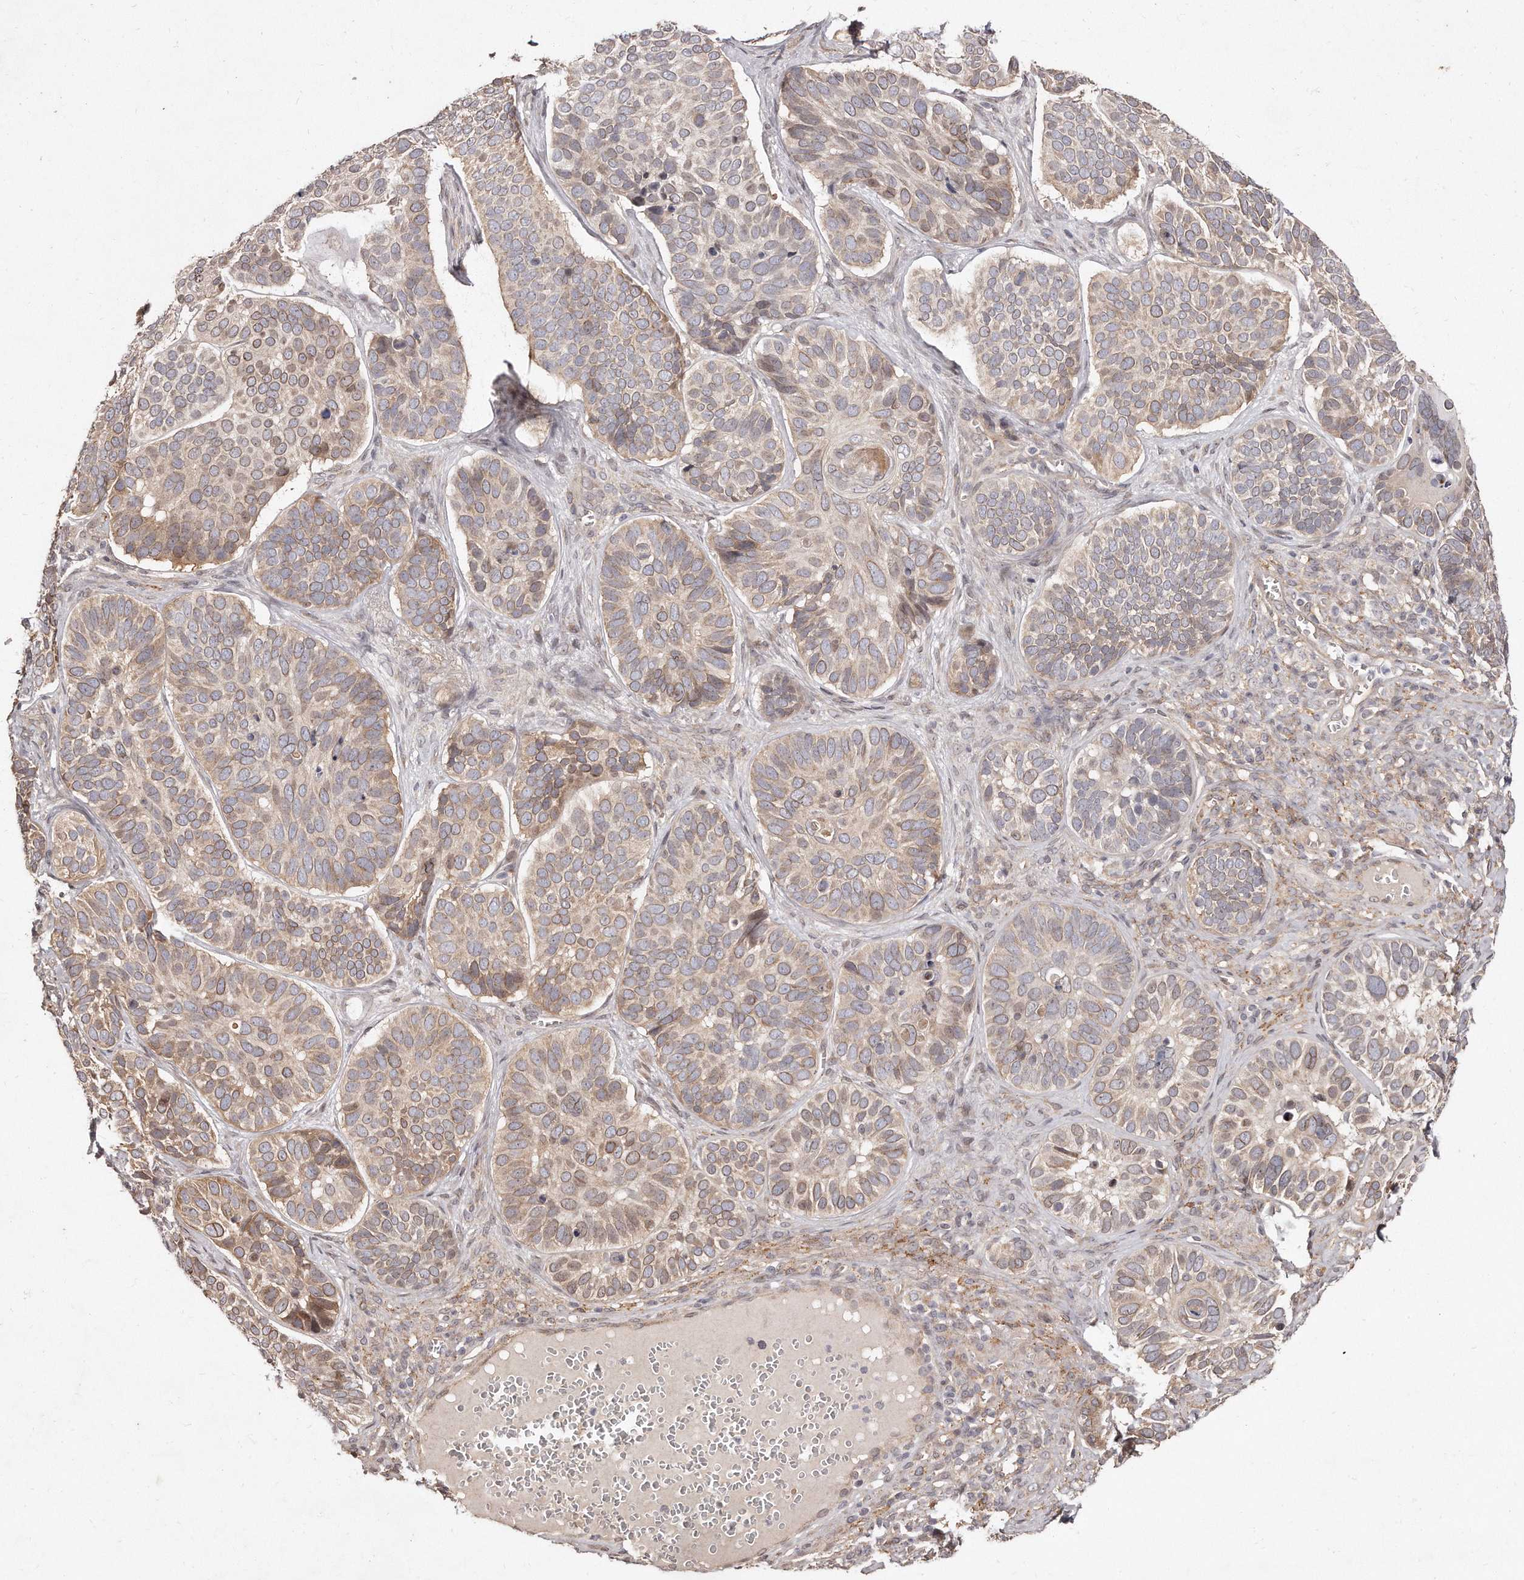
{"staining": {"intensity": "moderate", "quantity": ">75%", "location": "cytoplasmic/membranous,nuclear"}, "tissue": "skin cancer", "cell_type": "Tumor cells", "image_type": "cancer", "snomed": [{"axis": "morphology", "description": "Basal cell carcinoma"}, {"axis": "topography", "description": "Skin"}], "caption": "IHC of human skin basal cell carcinoma exhibits medium levels of moderate cytoplasmic/membranous and nuclear positivity in approximately >75% of tumor cells.", "gene": "HASPIN", "patient": {"sex": "male", "age": 62}}